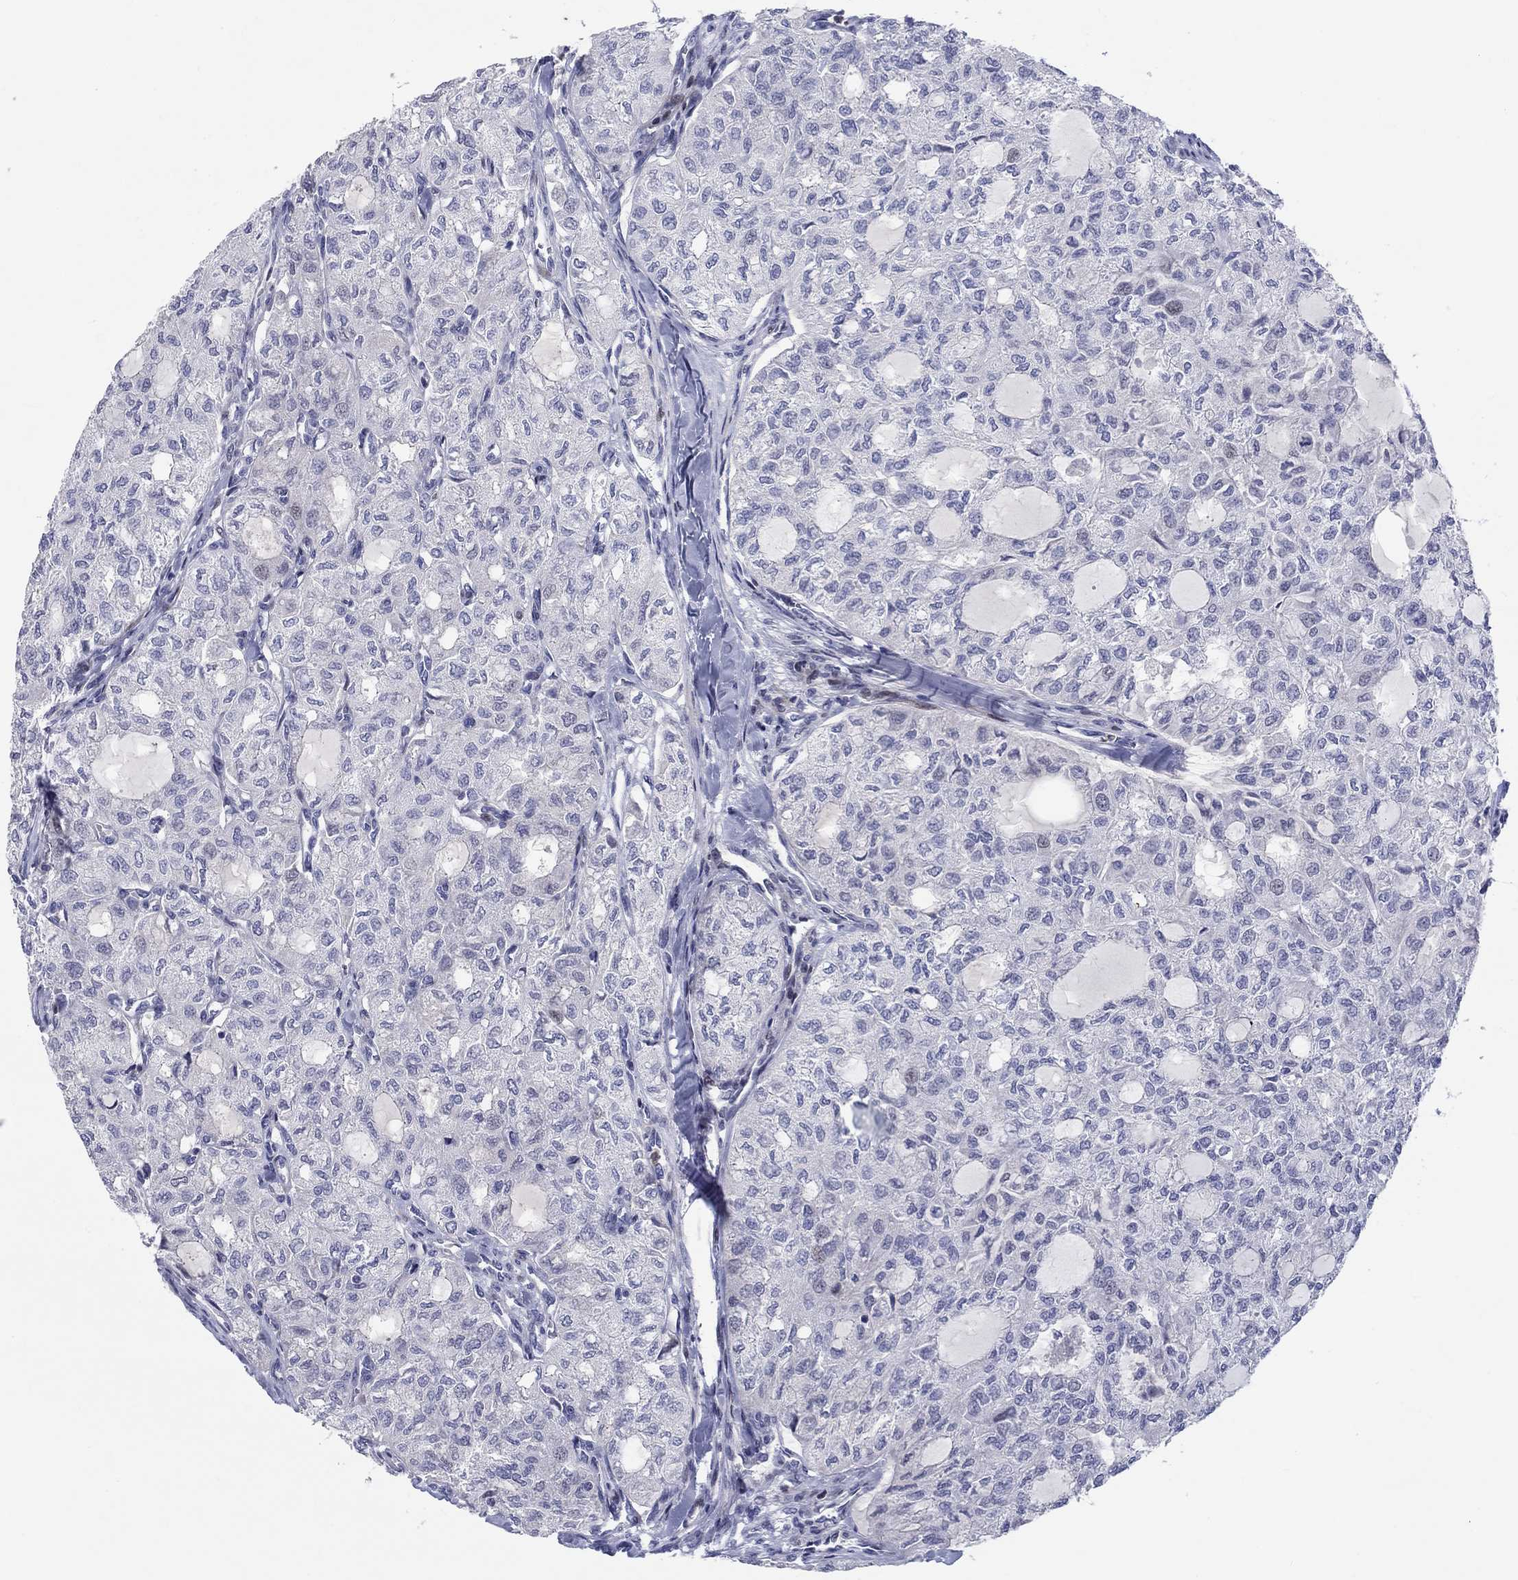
{"staining": {"intensity": "negative", "quantity": "none", "location": "none"}, "tissue": "thyroid cancer", "cell_type": "Tumor cells", "image_type": "cancer", "snomed": [{"axis": "morphology", "description": "Follicular adenoma carcinoma, NOS"}, {"axis": "topography", "description": "Thyroid gland"}], "caption": "An IHC histopathology image of thyroid cancer (follicular adenoma carcinoma) is shown. There is no staining in tumor cells of thyroid cancer (follicular adenoma carcinoma). The staining is performed using DAB (3,3'-diaminobenzidine) brown chromogen with nuclei counter-stained in using hematoxylin.", "gene": "ARHGAP36", "patient": {"sex": "male", "age": 75}}